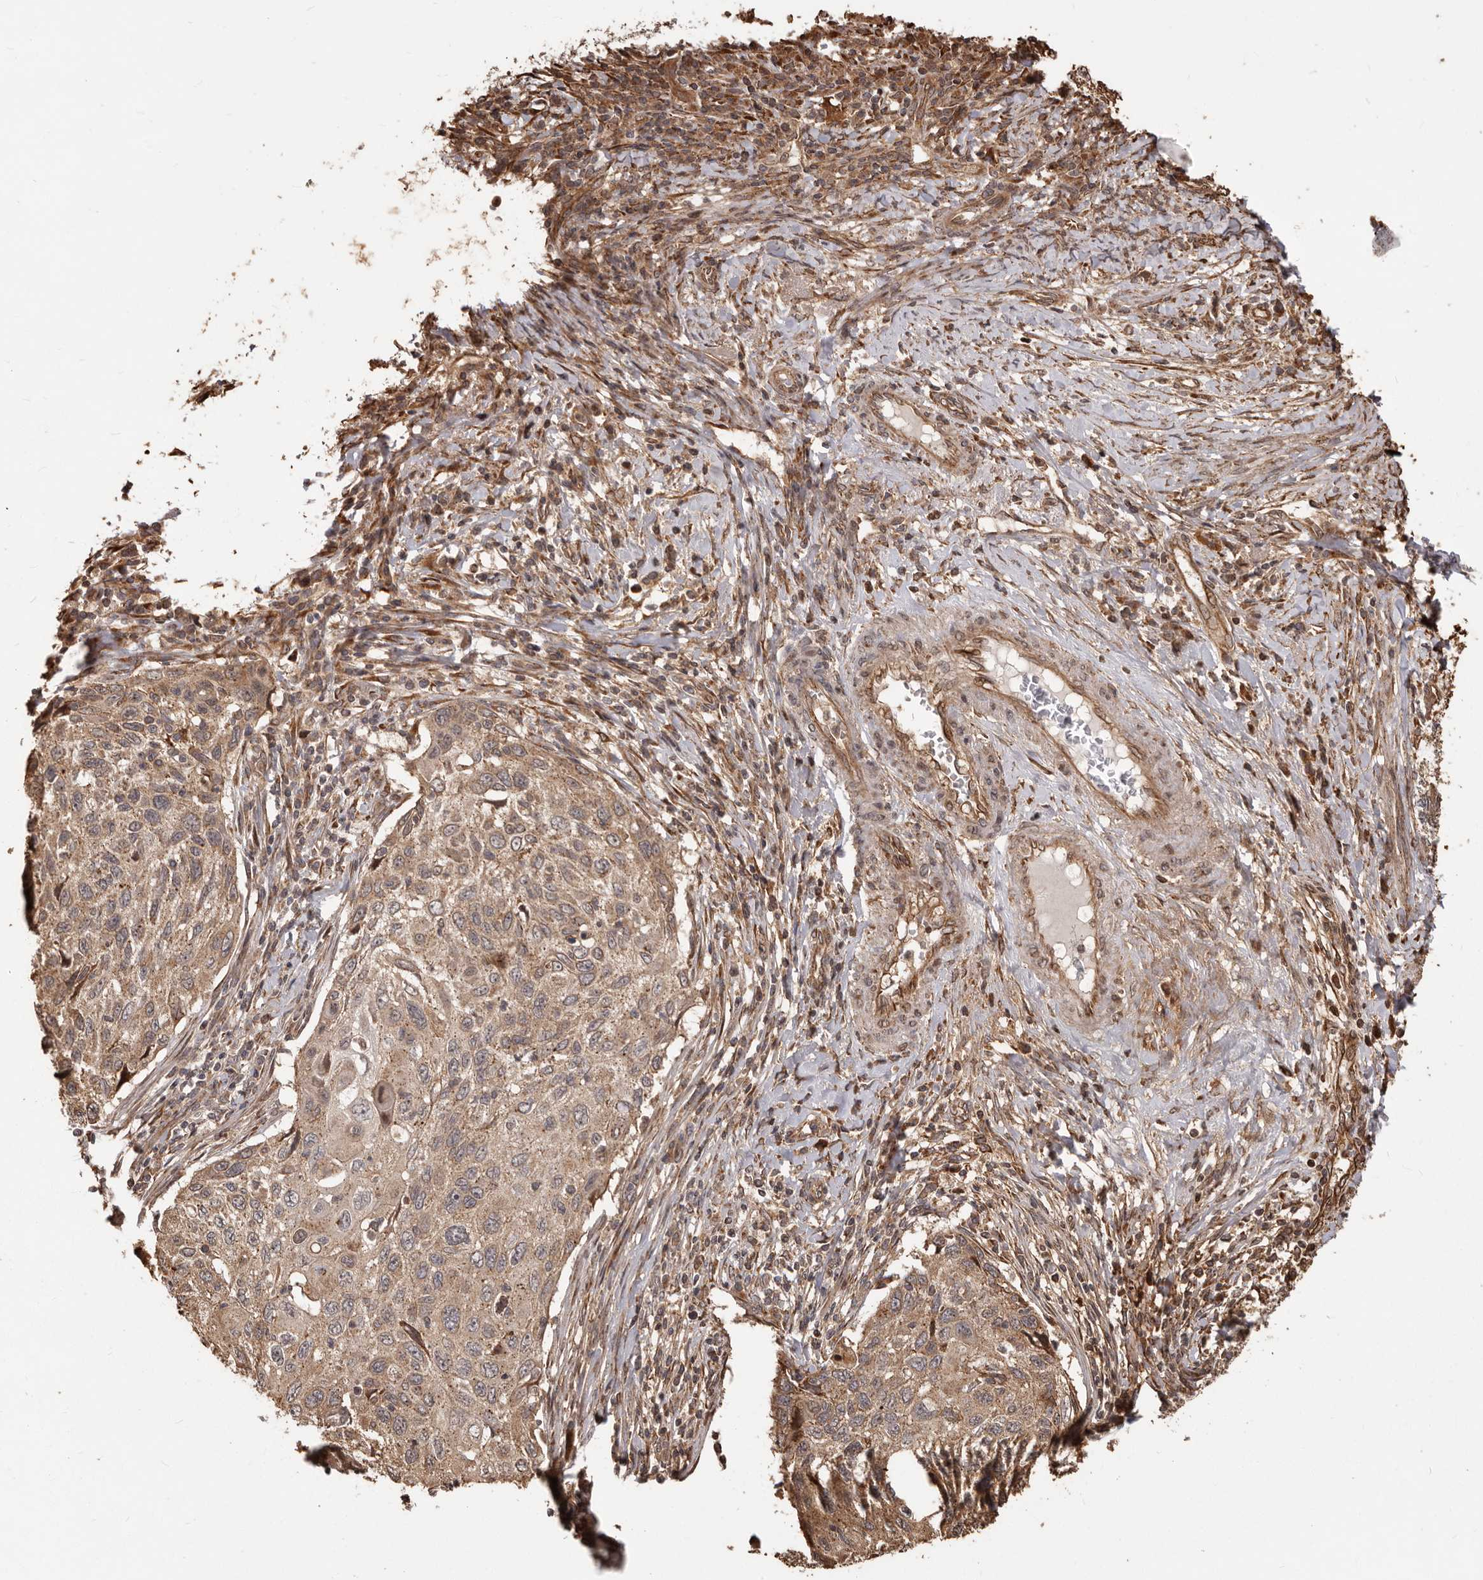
{"staining": {"intensity": "moderate", "quantity": ">75%", "location": "cytoplasmic/membranous"}, "tissue": "cervical cancer", "cell_type": "Tumor cells", "image_type": "cancer", "snomed": [{"axis": "morphology", "description": "Squamous cell carcinoma, NOS"}, {"axis": "topography", "description": "Cervix"}], "caption": "This histopathology image shows immunohistochemistry (IHC) staining of cervical cancer, with medium moderate cytoplasmic/membranous staining in approximately >75% of tumor cells.", "gene": "MTO1", "patient": {"sex": "female", "age": 70}}